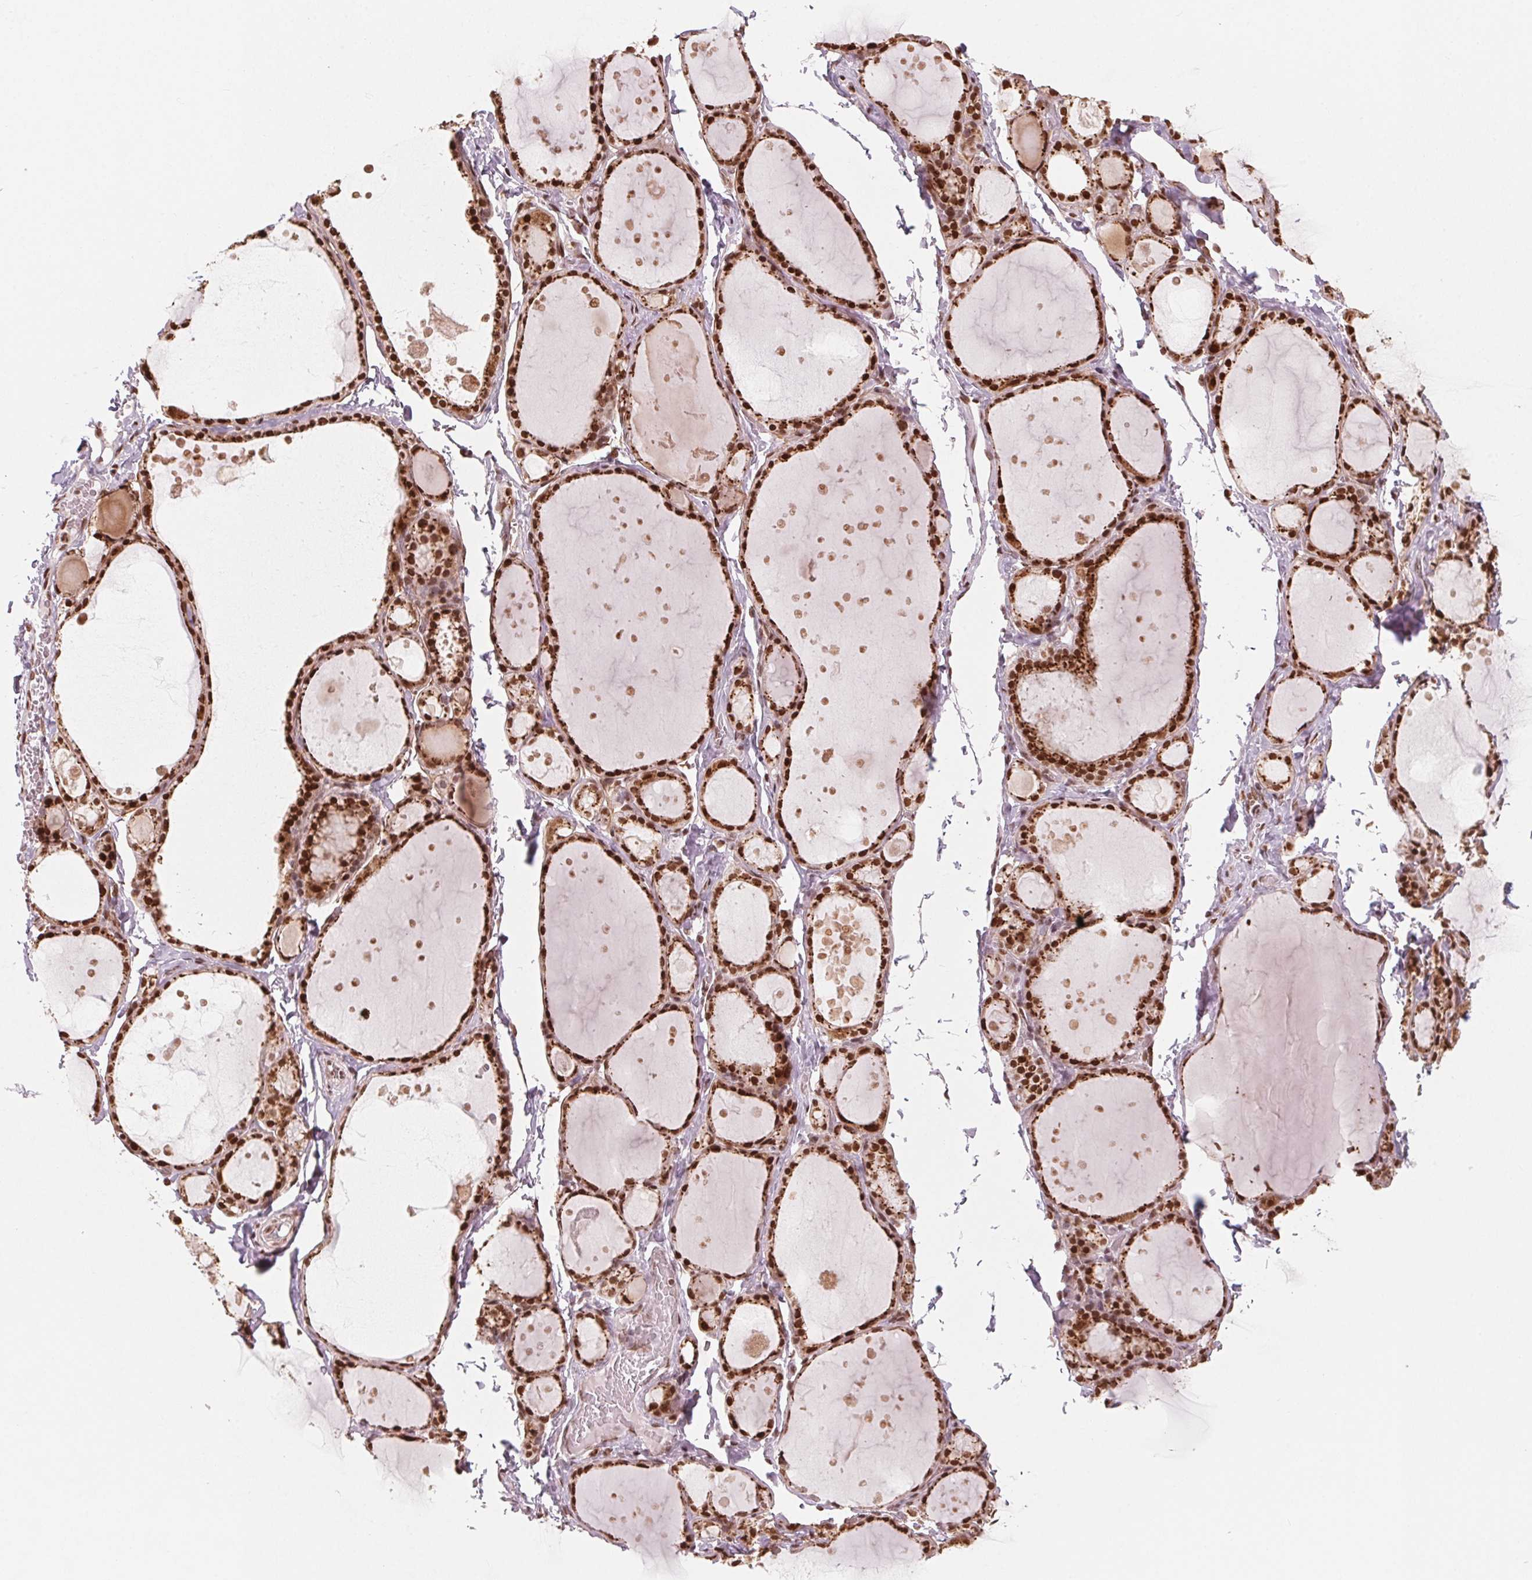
{"staining": {"intensity": "strong", "quantity": ">75%", "location": "cytoplasmic/membranous,nuclear"}, "tissue": "thyroid gland", "cell_type": "Glandular cells", "image_type": "normal", "snomed": [{"axis": "morphology", "description": "Normal tissue, NOS"}, {"axis": "topography", "description": "Thyroid gland"}], "caption": "Brown immunohistochemical staining in normal human thyroid gland demonstrates strong cytoplasmic/membranous,nuclear positivity in about >75% of glandular cells.", "gene": "TOPORS", "patient": {"sex": "male", "age": 68}}